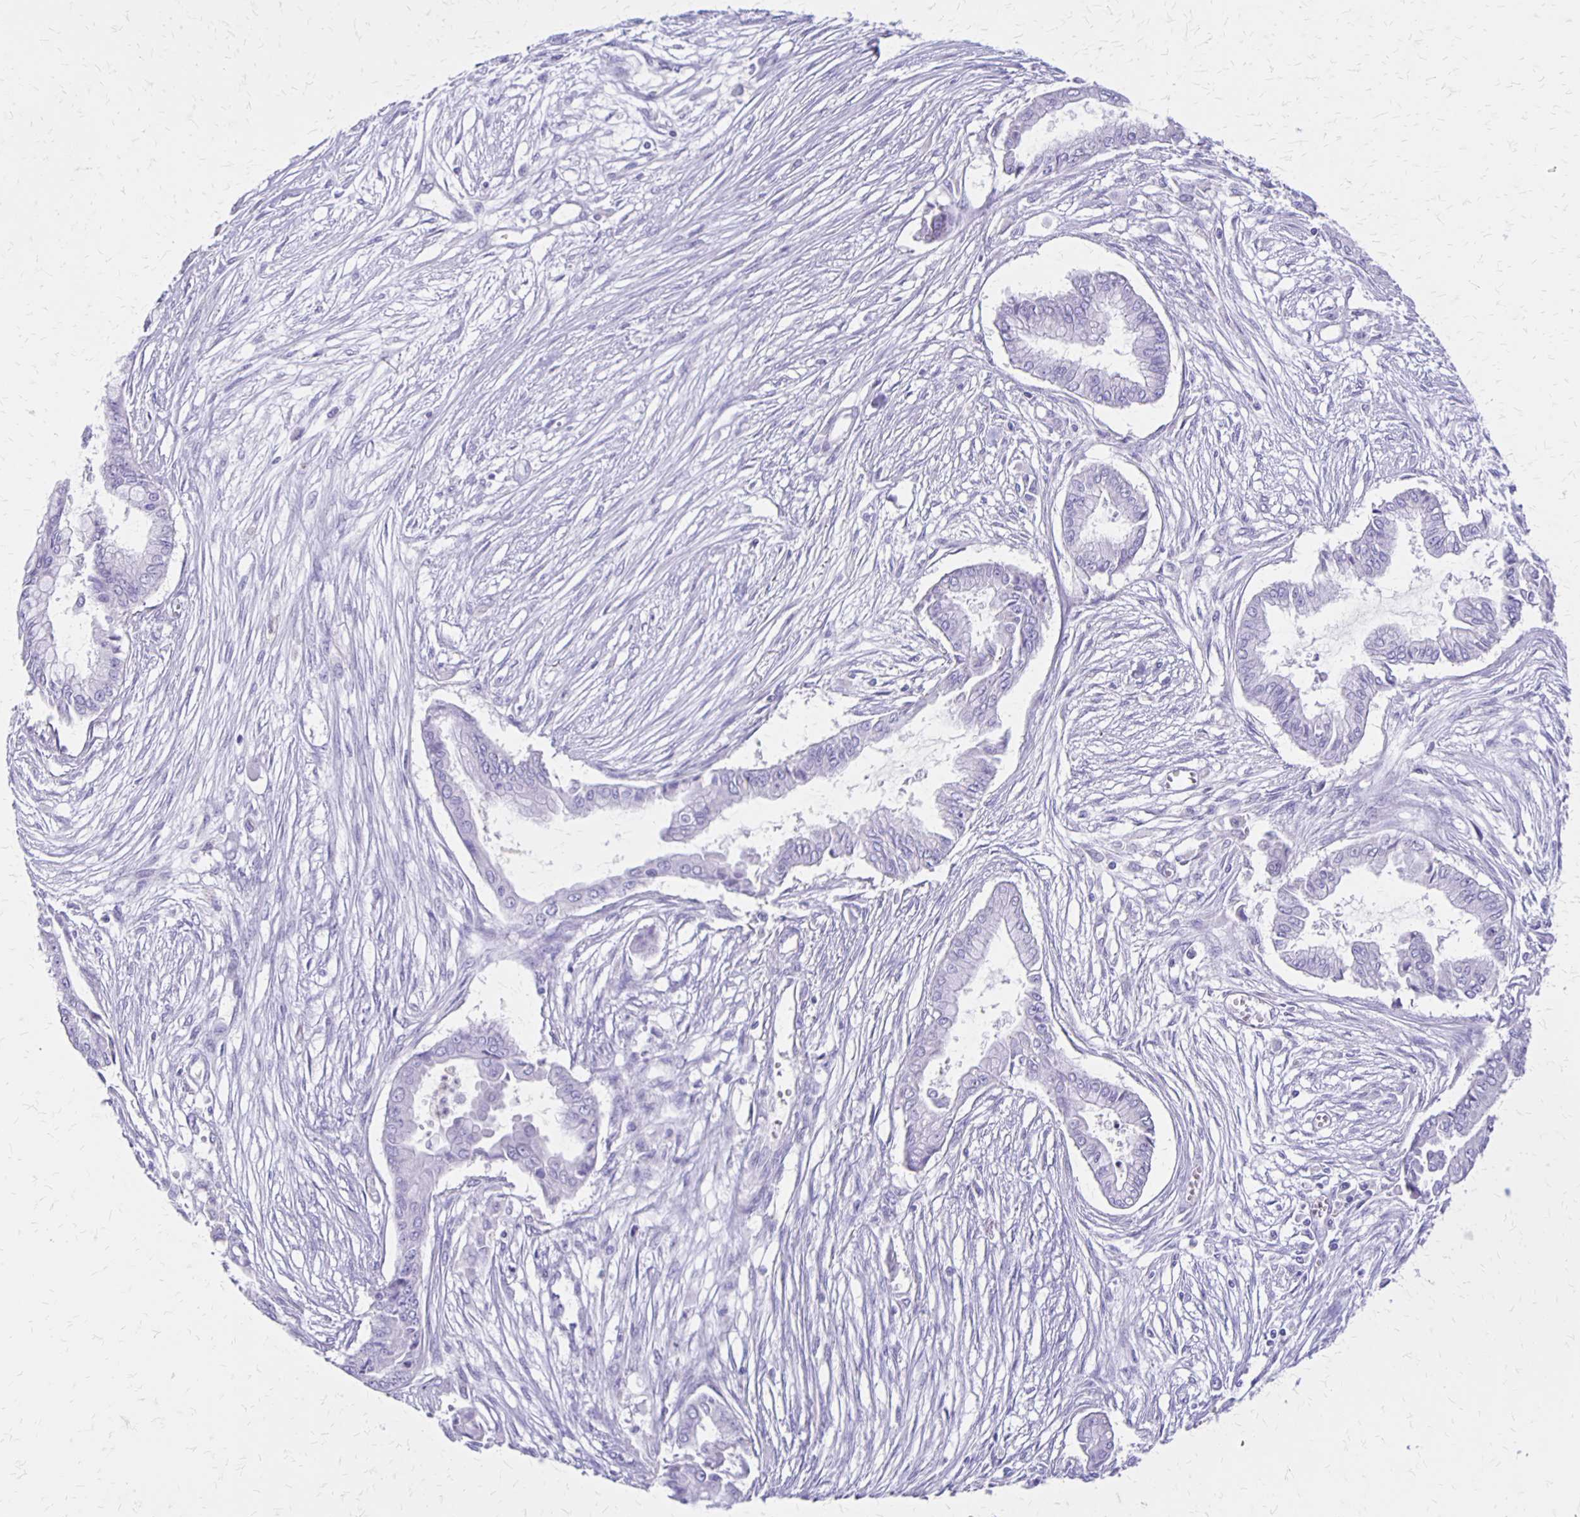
{"staining": {"intensity": "negative", "quantity": "none", "location": "none"}, "tissue": "pancreatic cancer", "cell_type": "Tumor cells", "image_type": "cancer", "snomed": [{"axis": "morphology", "description": "Adenocarcinoma, NOS"}, {"axis": "topography", "description": "Pancreas"}], "caption": "Pancreatic cancer (adenocarcinoma) was stained to show a protein in brown. There is no significant staining in tumor cells.", "gene": "SEPTIN5", "patient": {"sex": "female", "age": 68}}